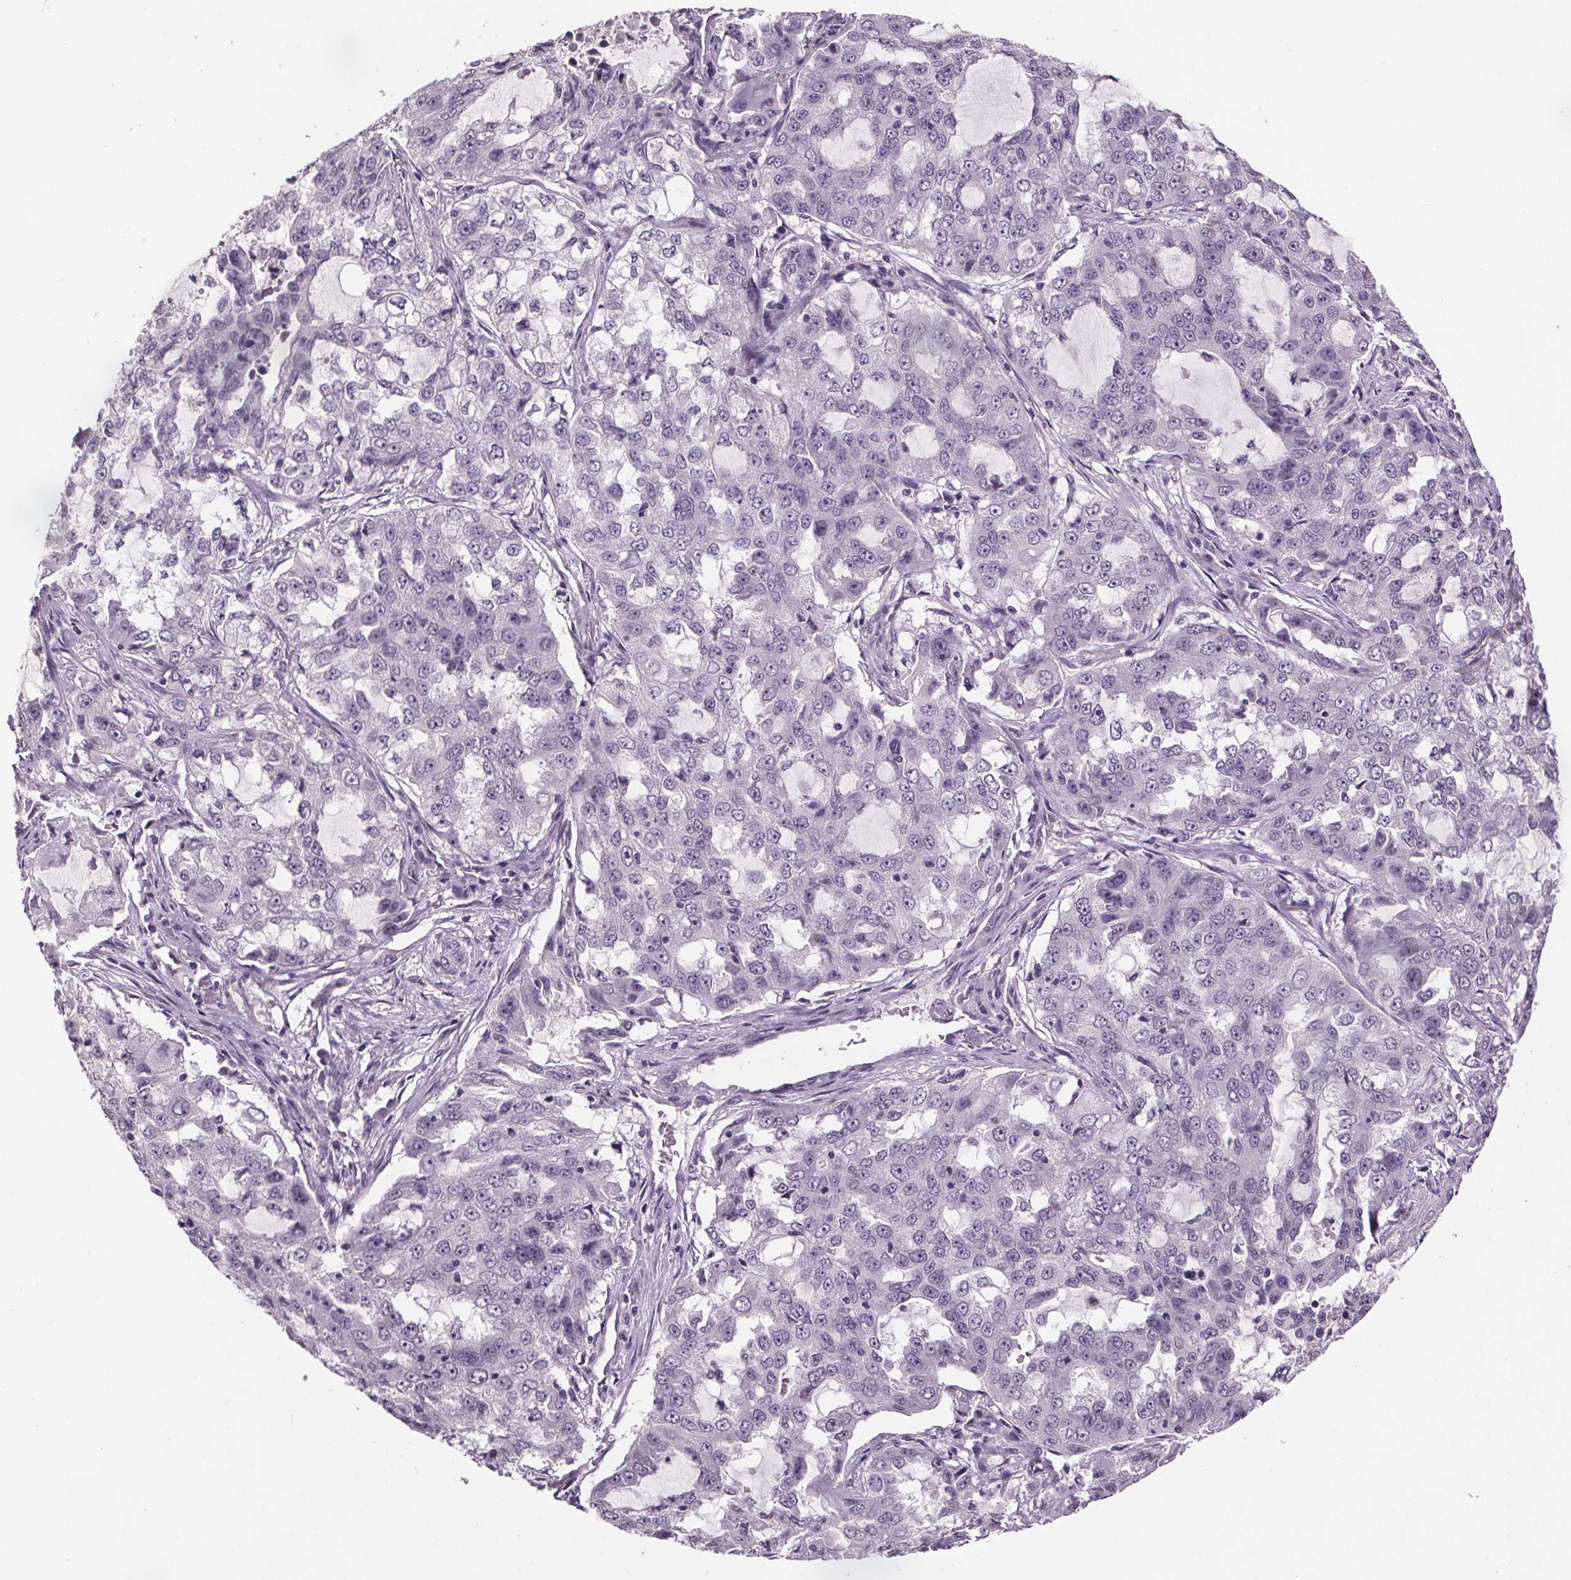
{"staining": {"intensity": "negative", "quantity": "none", "location": "none"}, "tissue": "lung cancer", "cell_type": "Tumor cells", "image_type": "cancer", "snomed": [{"axis": "morphology", "description": "Adenocarcinoma, NOS"}, {"axis": "topography", "description": "Lung"}], "caption": "Immunohistochemistry (IHC) of lung cancer (adenocarcinoma) demonstrates no positivity in tumor cells.", "gene": "NKX6-1", "patient": {"sex": "female", "age": 61}}